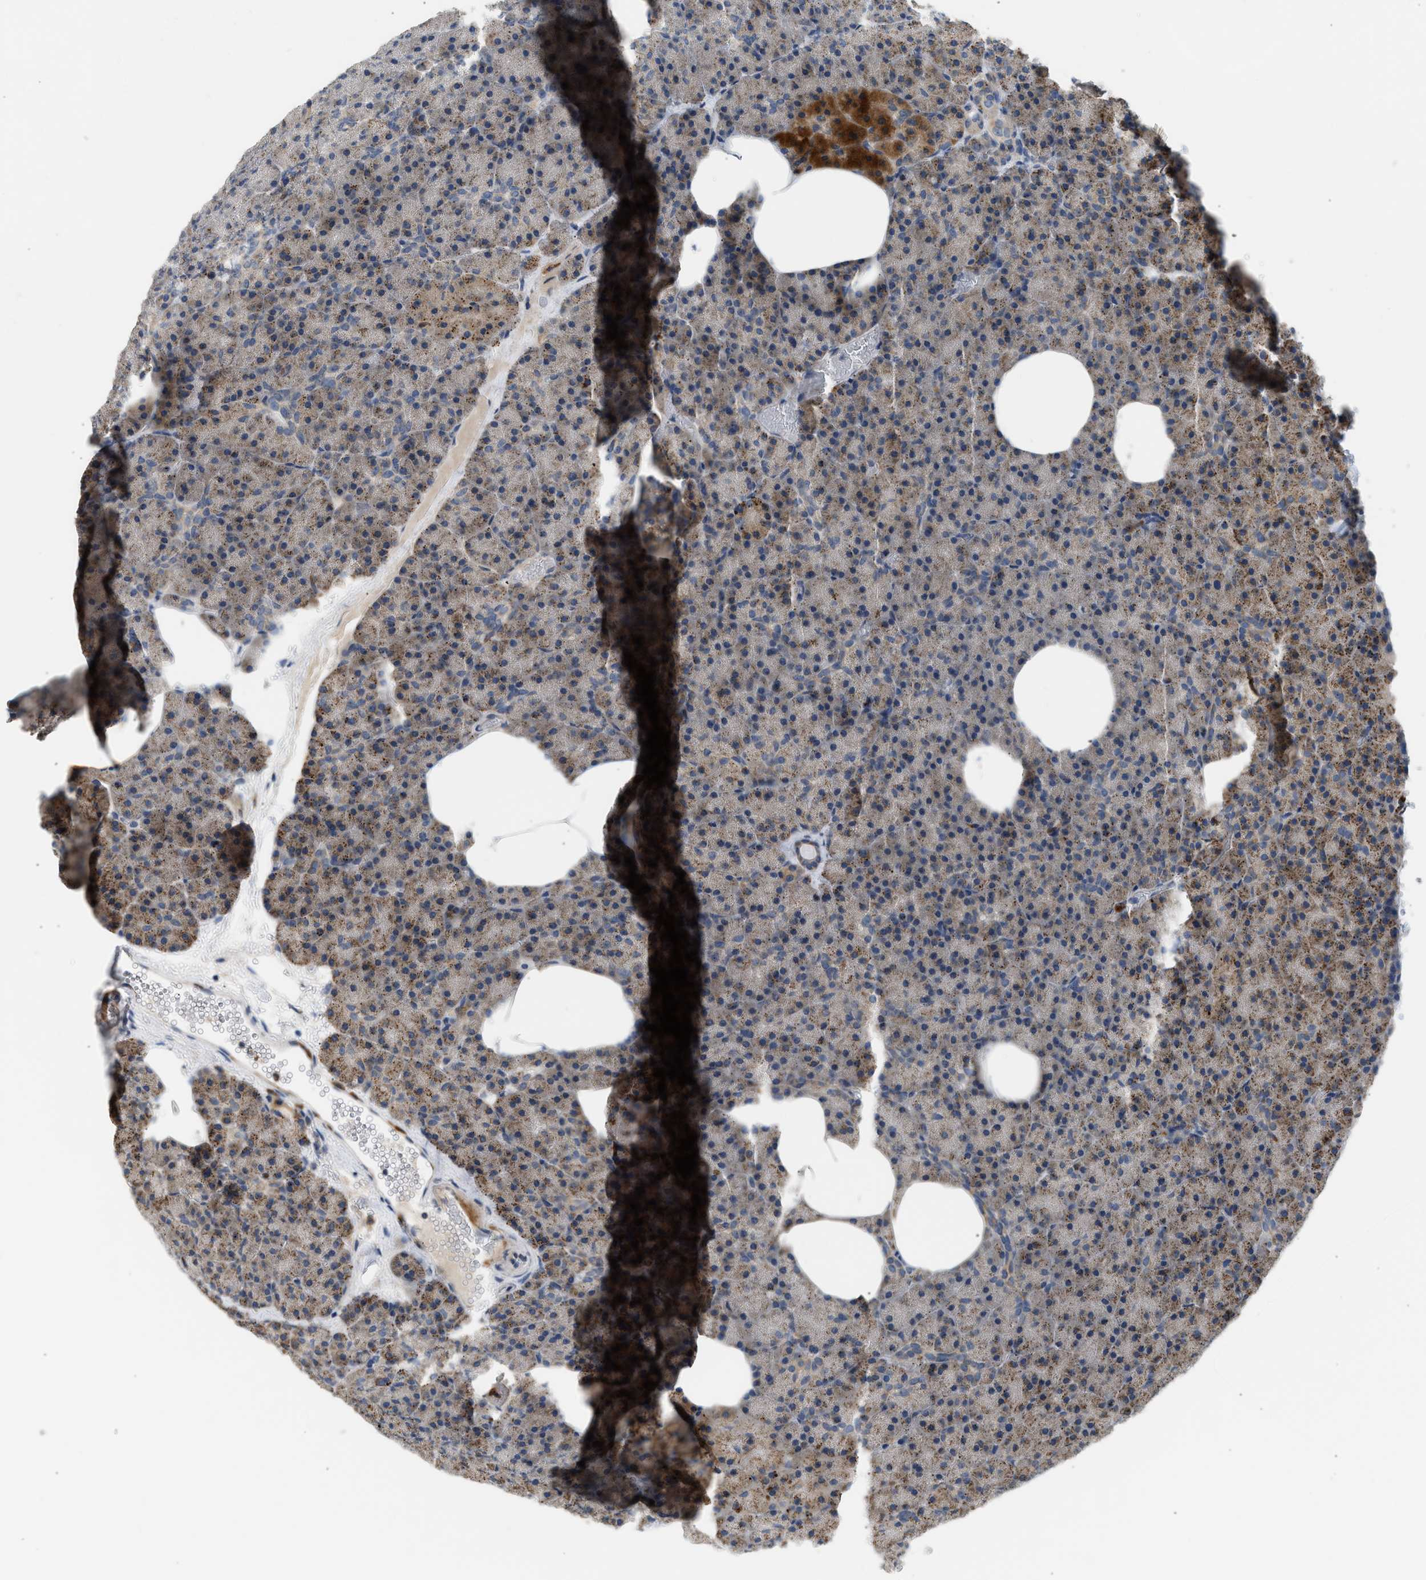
{"staining": {"intensity": "moderate", "quantity": "25%-75%", "location": "cytoplasmic/membranous"}, "tissue": "pancreas", "cell_type": "Exocrine glandular cells", "image_type": "normal", "snomed": [{"axis": "morphology", "description": "Normal tissue, NOS"}, {"axis": "morphology", "description": "Carcinoid, malignant, NOS"}, {"axis": "topography", "description": "Pancreas"}], "caption": "A brown stain labels moderate cytoplasmic/membranous staining of a protein in exocrine glandular cells of benign pancreas.", "gene": "RHBDF2", "patient": {"sex": "female", "age": 35}}